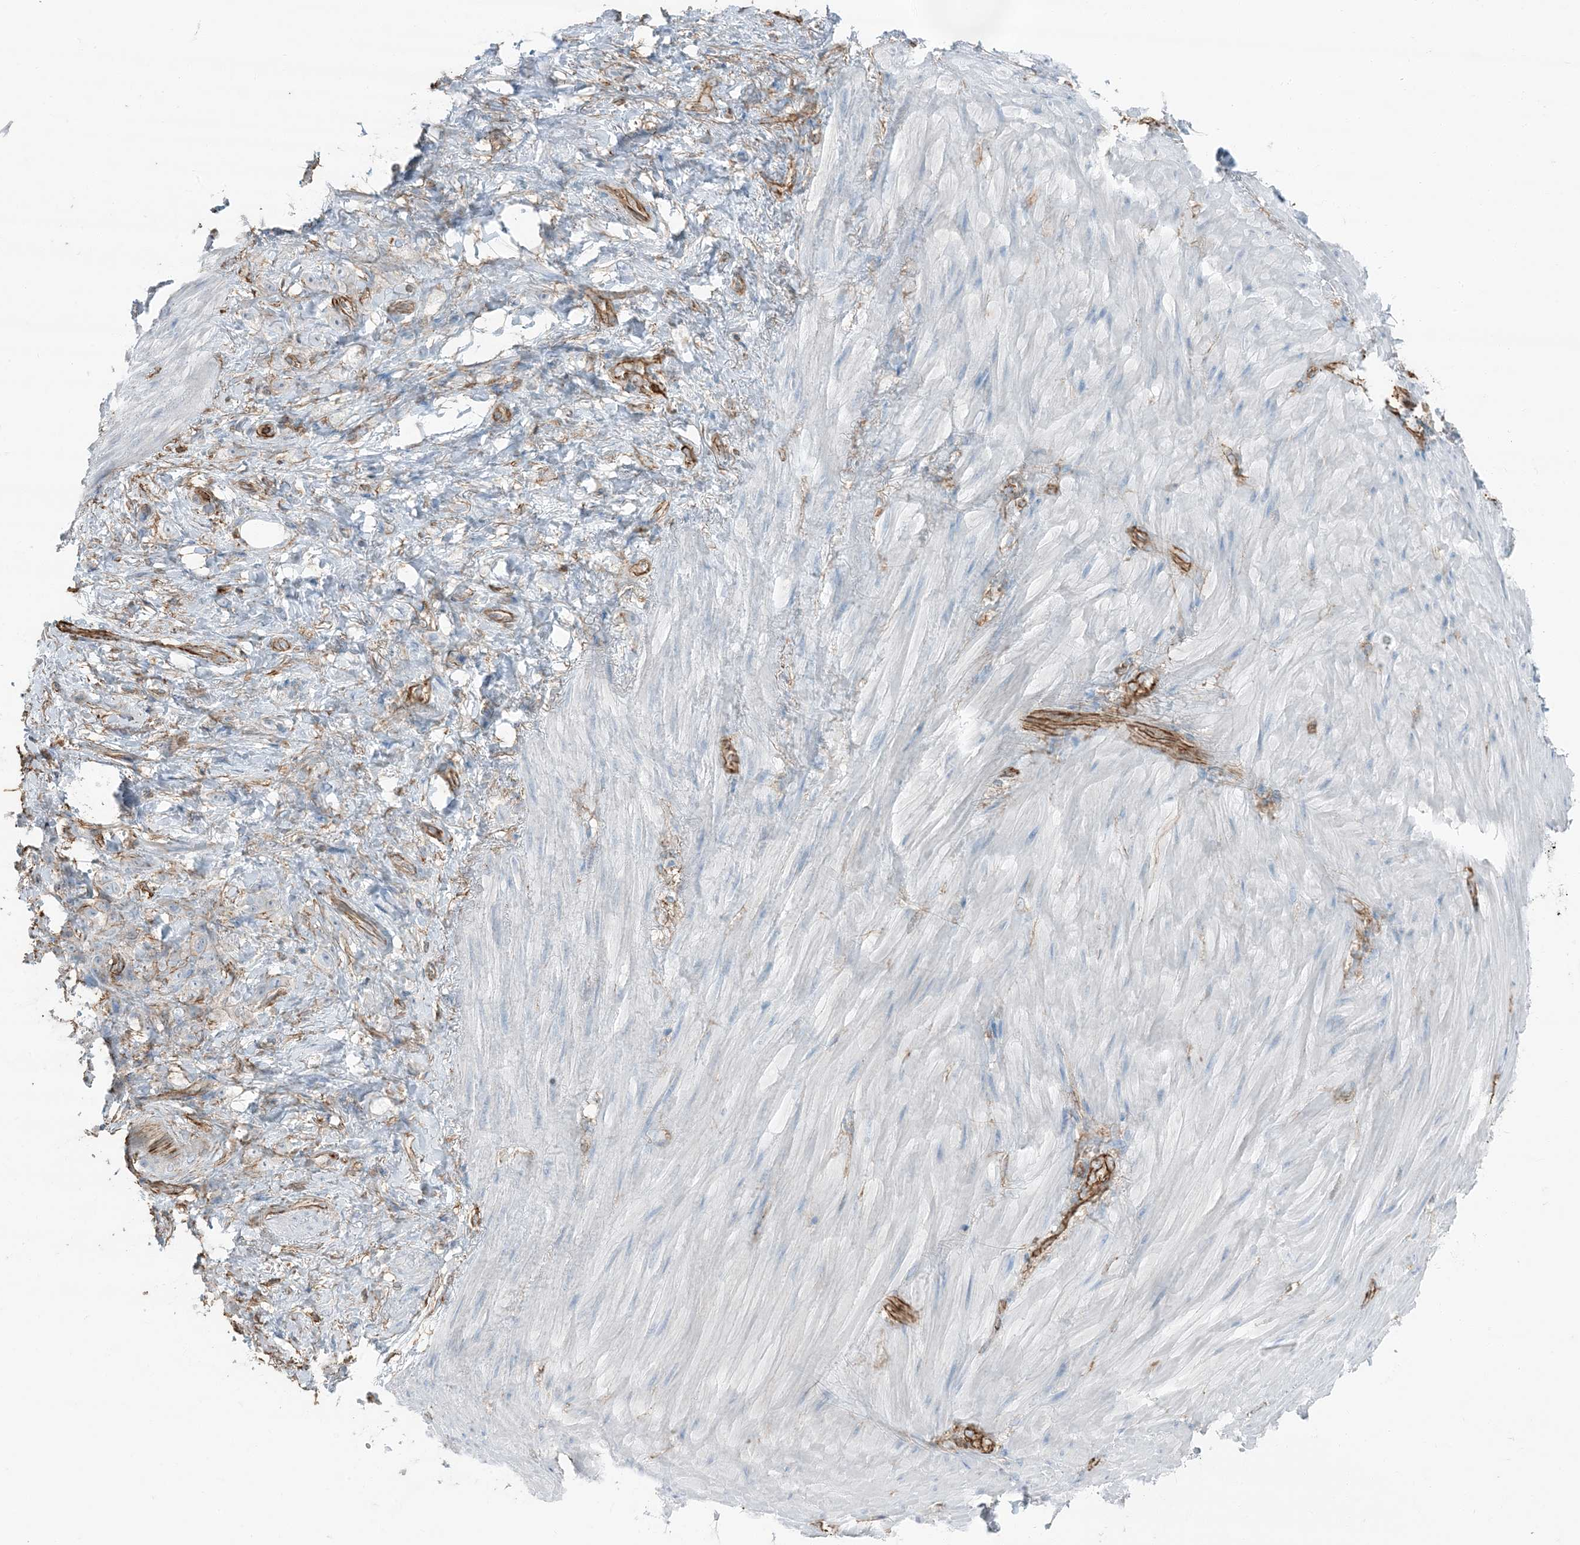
{"staining": {"intensity": "negative", "quantity": "none", "location": "none"}, "tissue": "stomach cancer", "cell_type": "Tumor cells", "image_type": "cancer", "snomed": [{"axis": "morphology", "description": "Normal tissue, NOS"}, {"axis": "morphology", "description": "Adenocarcinoma, NOS"}, {"axis": "topography", "description": "Stomach"}], "caption": "Adenocarcinoma (stomach) stained for a protein using immunohistochemistry (IHC) reveals no staining tumor cells.", "gene": "APOBEC3C", "patient": {"sex": "male", "age": 82}}